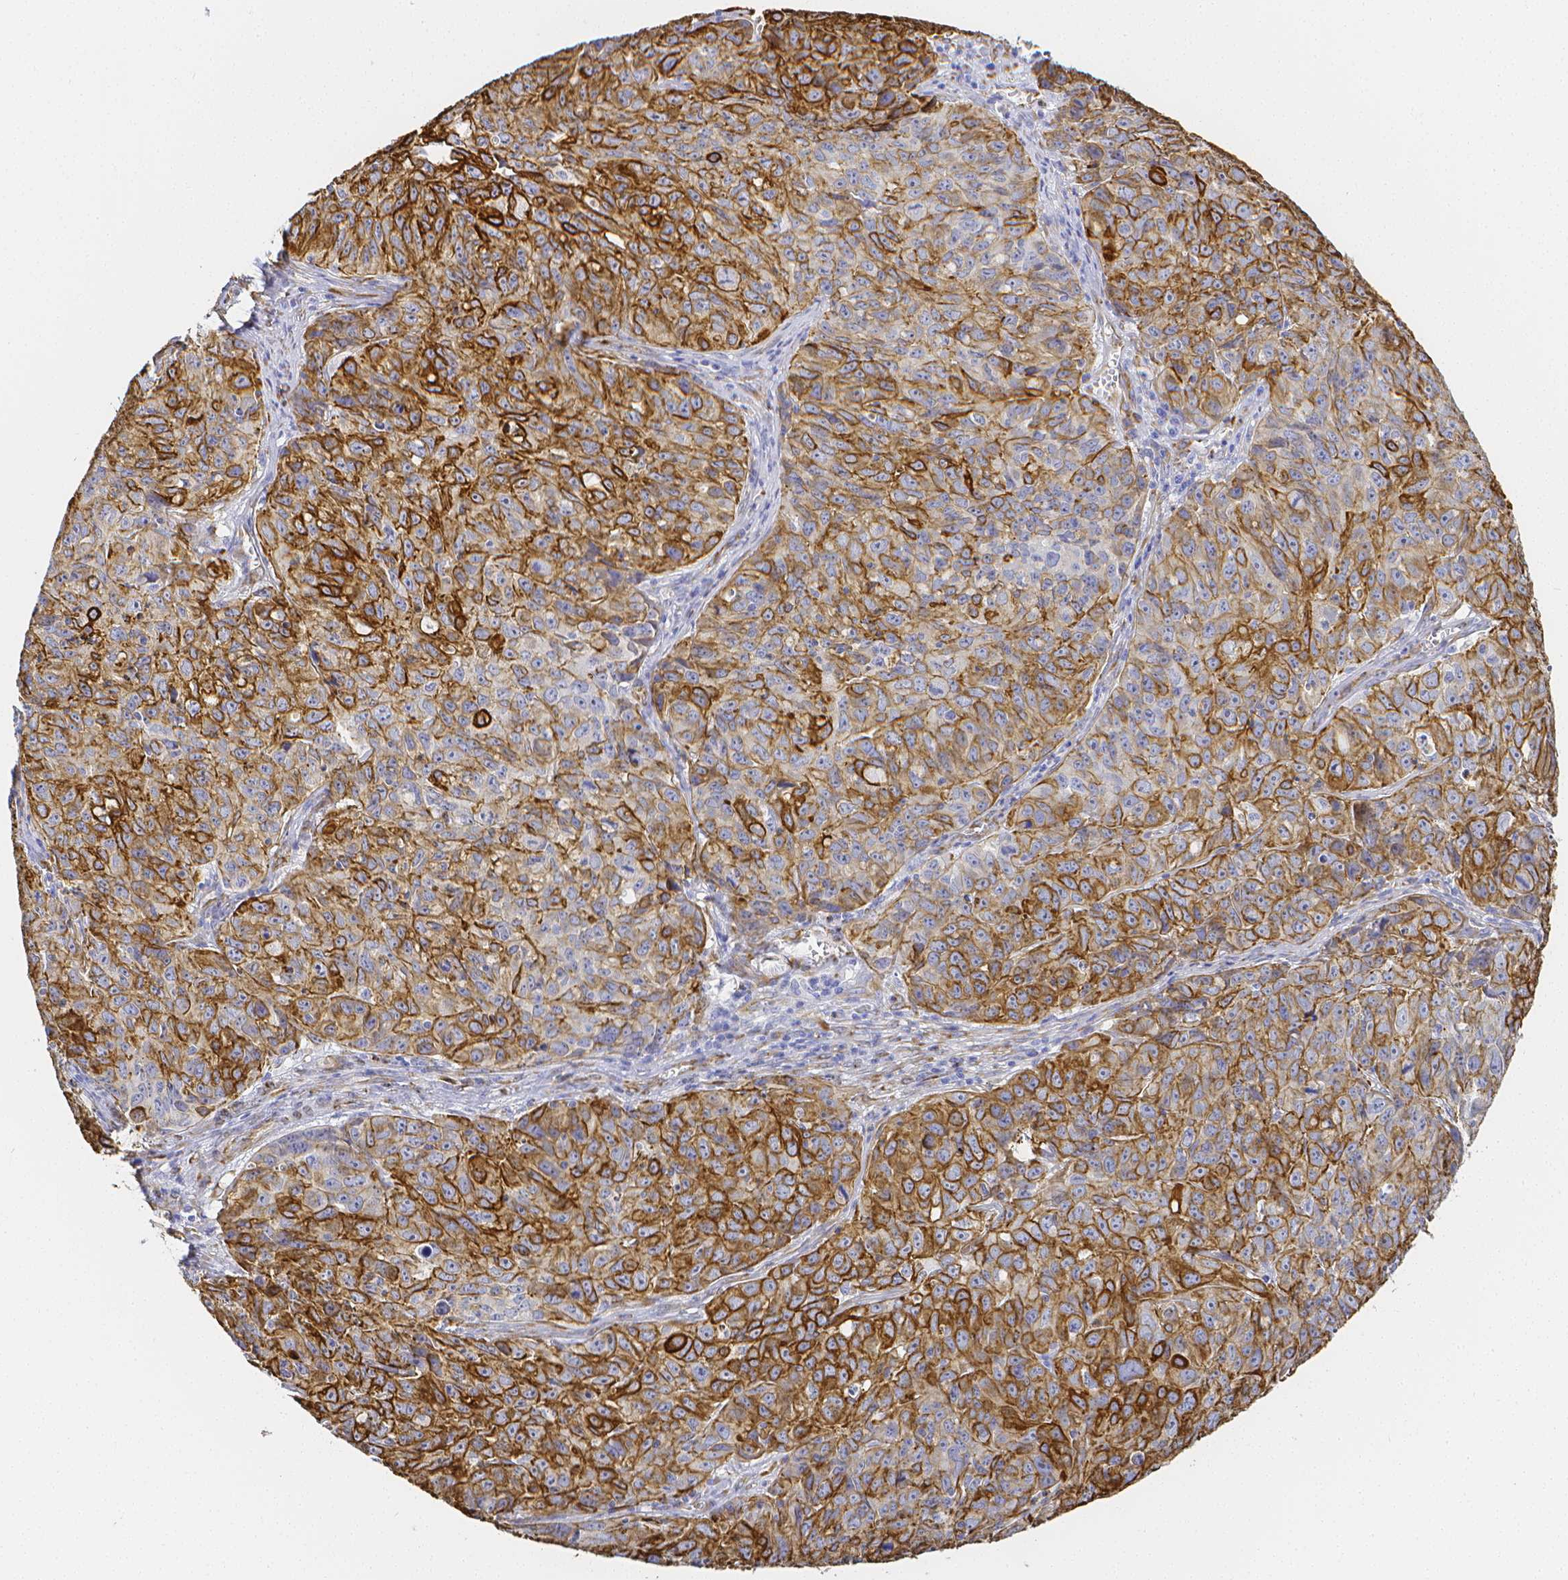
{"staining": {"intensity": "strong", "quantity": ">75%", "location": "cytoplasmic/membranous"}, "tissue": "cervical cancer", "cell_type": "Tumor cells", "image_type": "cancer", "snomed": [{"axis": "morphology", "description": "Squamous cell carcinoma, NOS"}, {"axis": "topography", "description": "Cervix"}], "caption": "A photomicrograph showing strong cytoplasmic/membranous expression in about >75% of tumor cells in cervical cancer (squamous cell carcinoma), as visualized by brown immunohistochemical staining.", "gene": "SMURF1", "patient": {"sex": "female", "age": 28}}